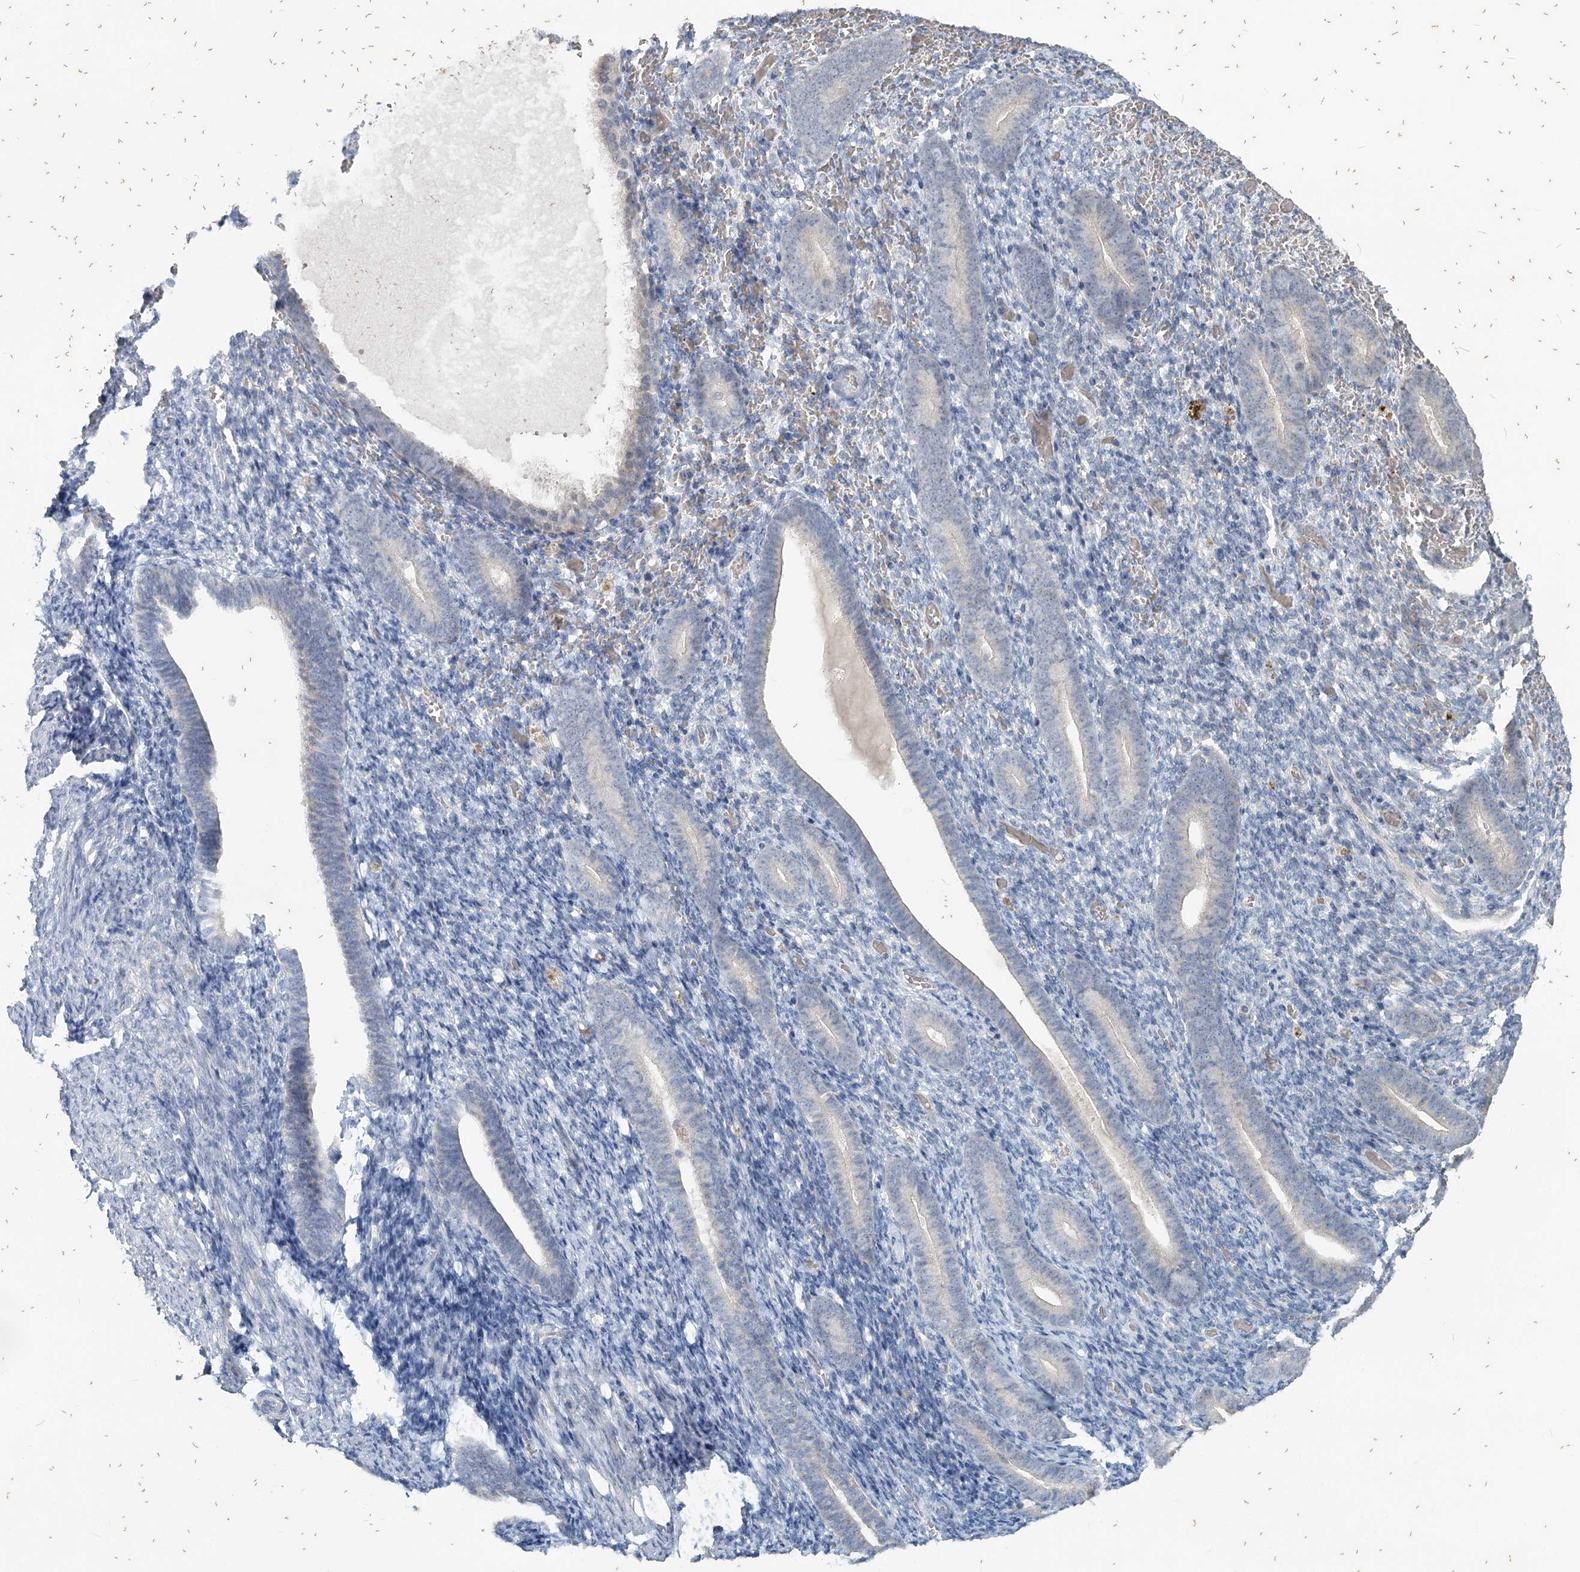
{"staining": {"intensity": "negative", "quantity": "none", "location": "none"}, "tissue": "endometrium", "cell_type": "Cells in endometrial stroma", "image_type": "normal", "snomed": [{"axis": "morphology", "description": "Normal tissue, NOS"}, {"axis": "topography", "description": "Endometrium"}], "caption": "Cells in endometrial stroma show no significant positivity in unremarkable endometrium. The staining was performed using DAB (3,3'-diaminobenzidine) to visualize the protein expression in brown, while the nuclei were stained in blue with hematoxylin (Magnification: 20x).", "gene": "SLC9A3", "patient": {"sex": "female", "age": 51}}